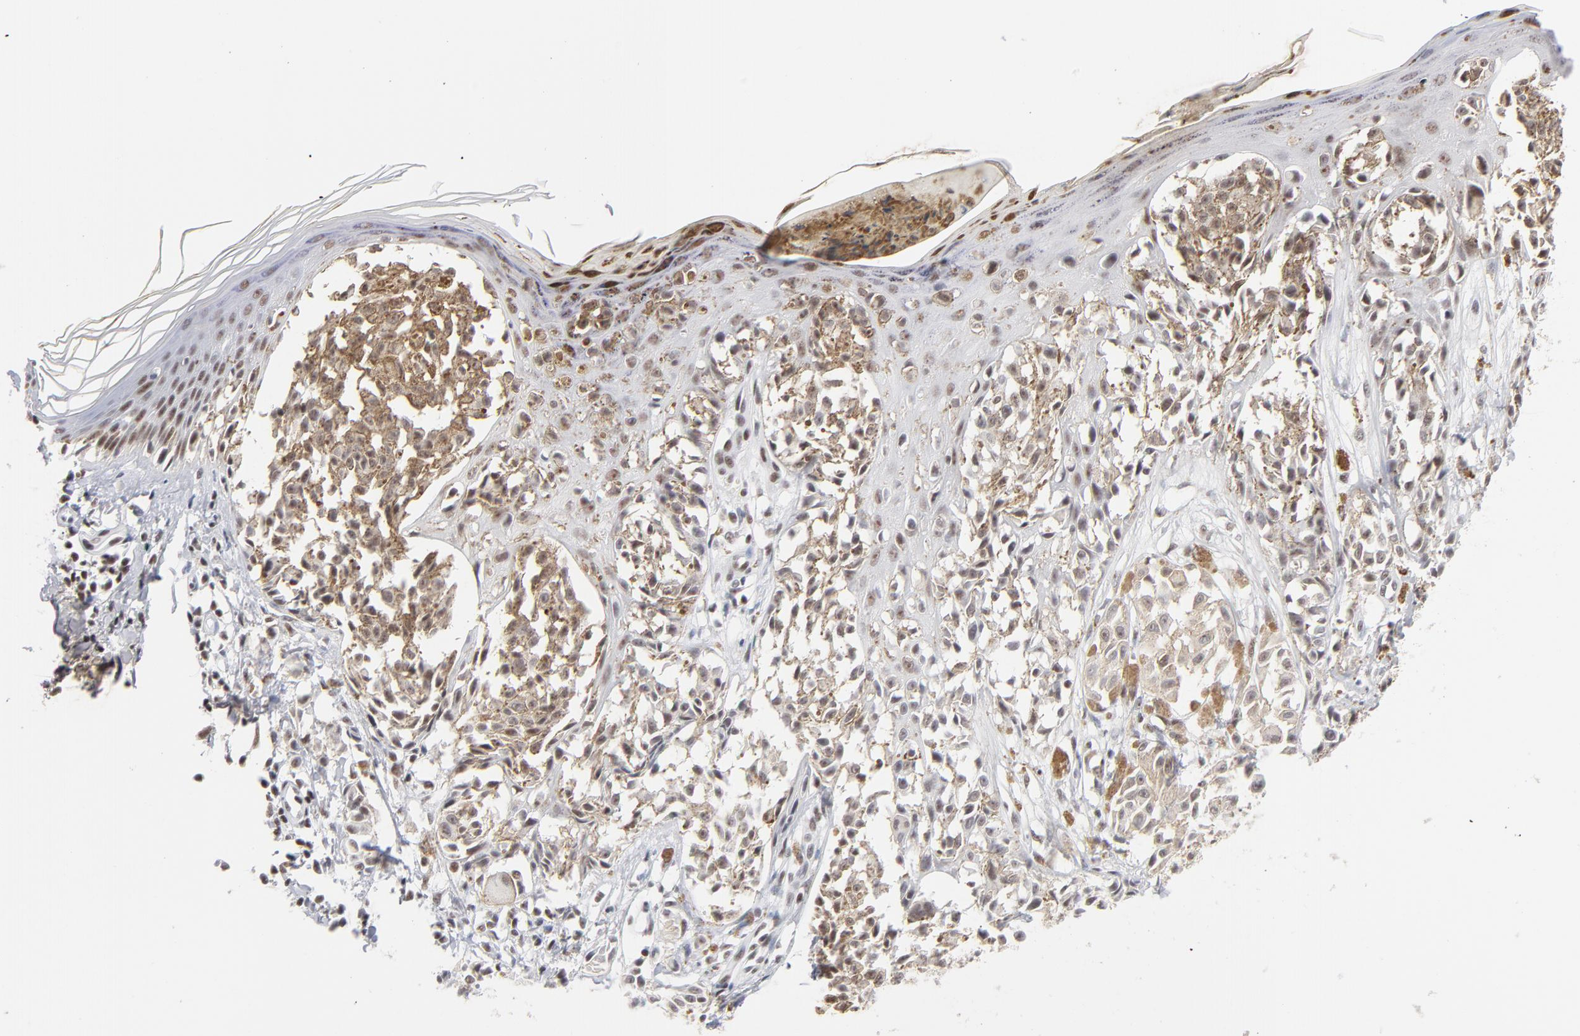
{"staining": {"intensity": "negative", "quantity": "none", "location": "none"}, "tissue": "melanoma", "cell_type": "Tumor cells", "image_type": "cancer", "snomed": [{"axis": "morphology", "description": "Malignant melanoma, NOS"}, {"axis": "topography", "description": "Skin"}], "caption": "Tumor cells are negative for protein expression in human melanoma. Nuclei are stained in blue.", "gene": "ZNF143", "patient": {"sex": "female", "age": 38}}